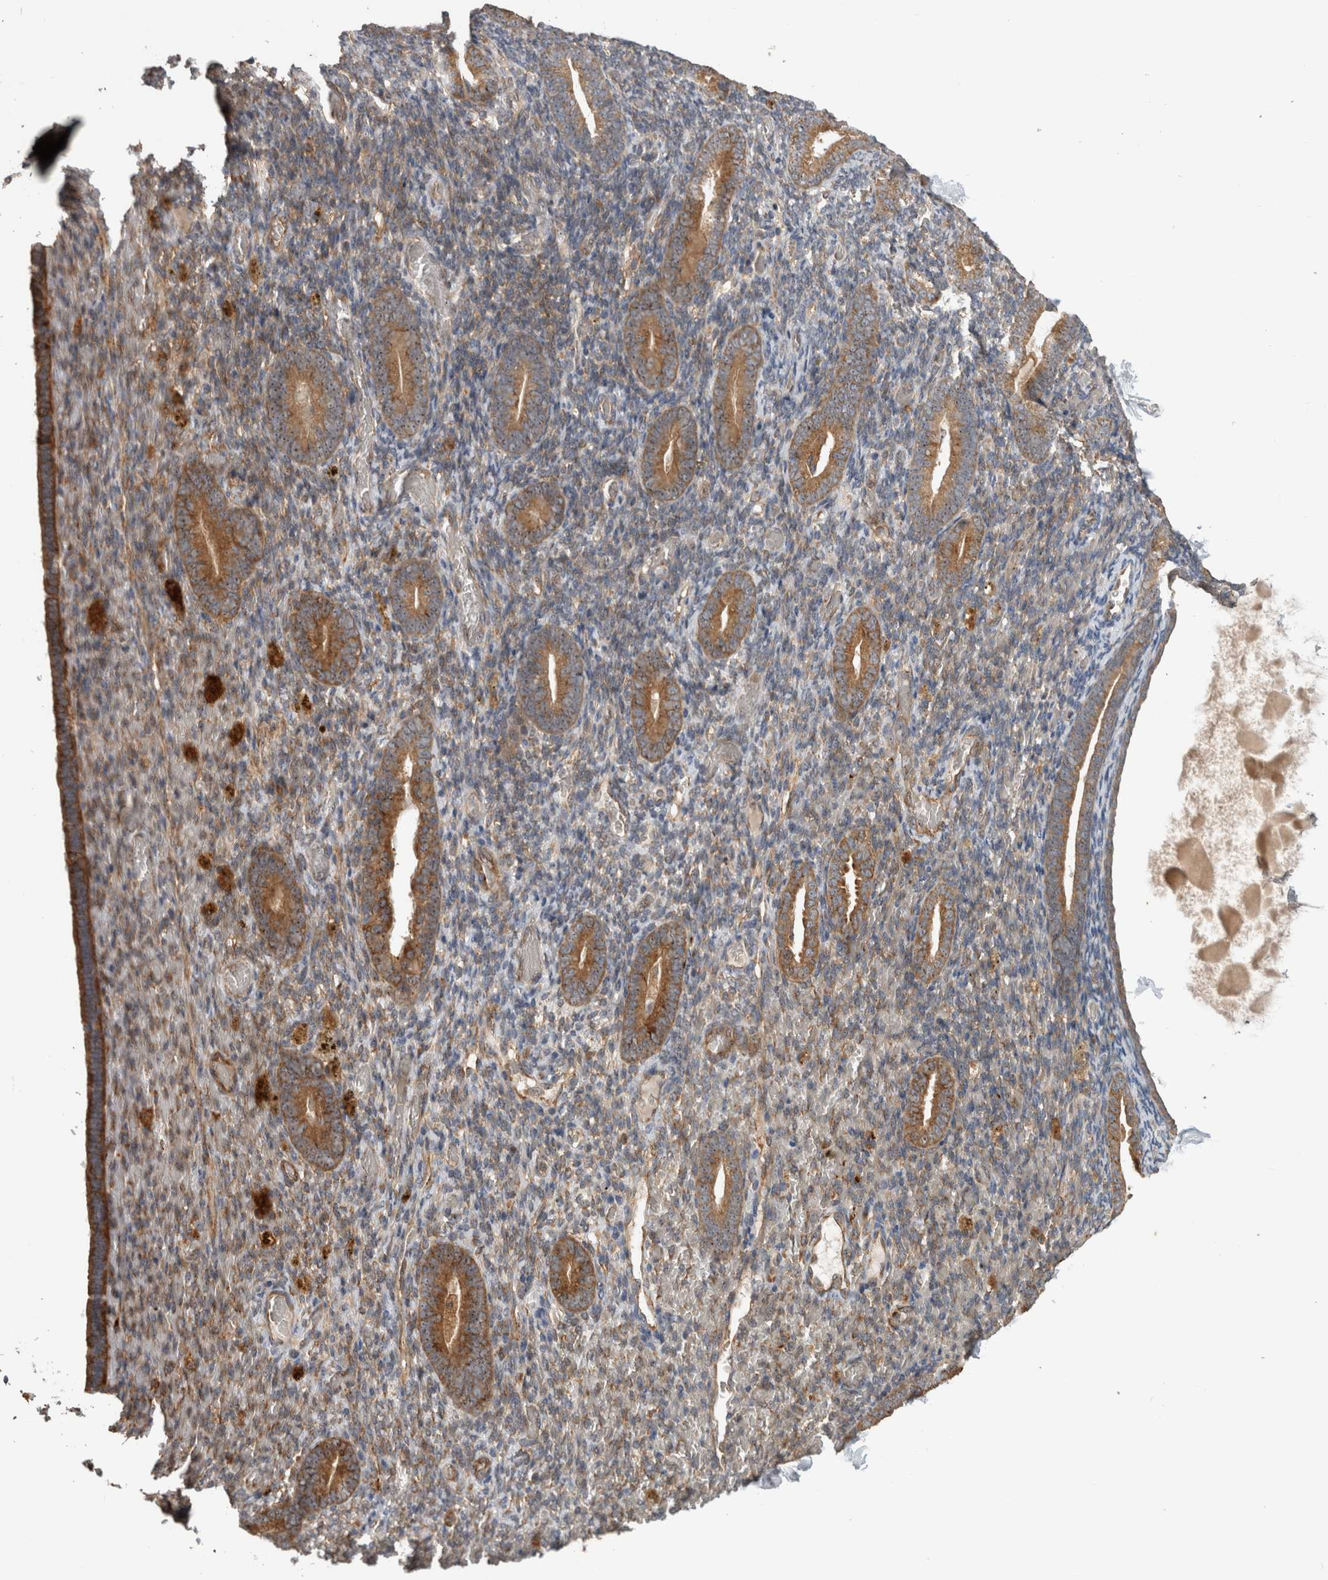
{"staining": {"intensity": "moderate", "quantity": "<25%", "location": "cytoplasmic/membranous"}, "tissue": "endometrium", "cell_type": "Cells in endometrial stroma", "image_type": "normal", "snomed": [{"axis": "morphology", "description": "Normal tissue, NOS"}, {"axis": "topography", "description": "Endometrium"}], "caption": "Brown immunohistochemical staining in unremarkable human endometrium displays moderate cytoplasmic/membranous positivity in approximately <25% of cells in endometrial stroma.", "gene": "ATXN2", "patient": {"sex": "female", "age": 51}}